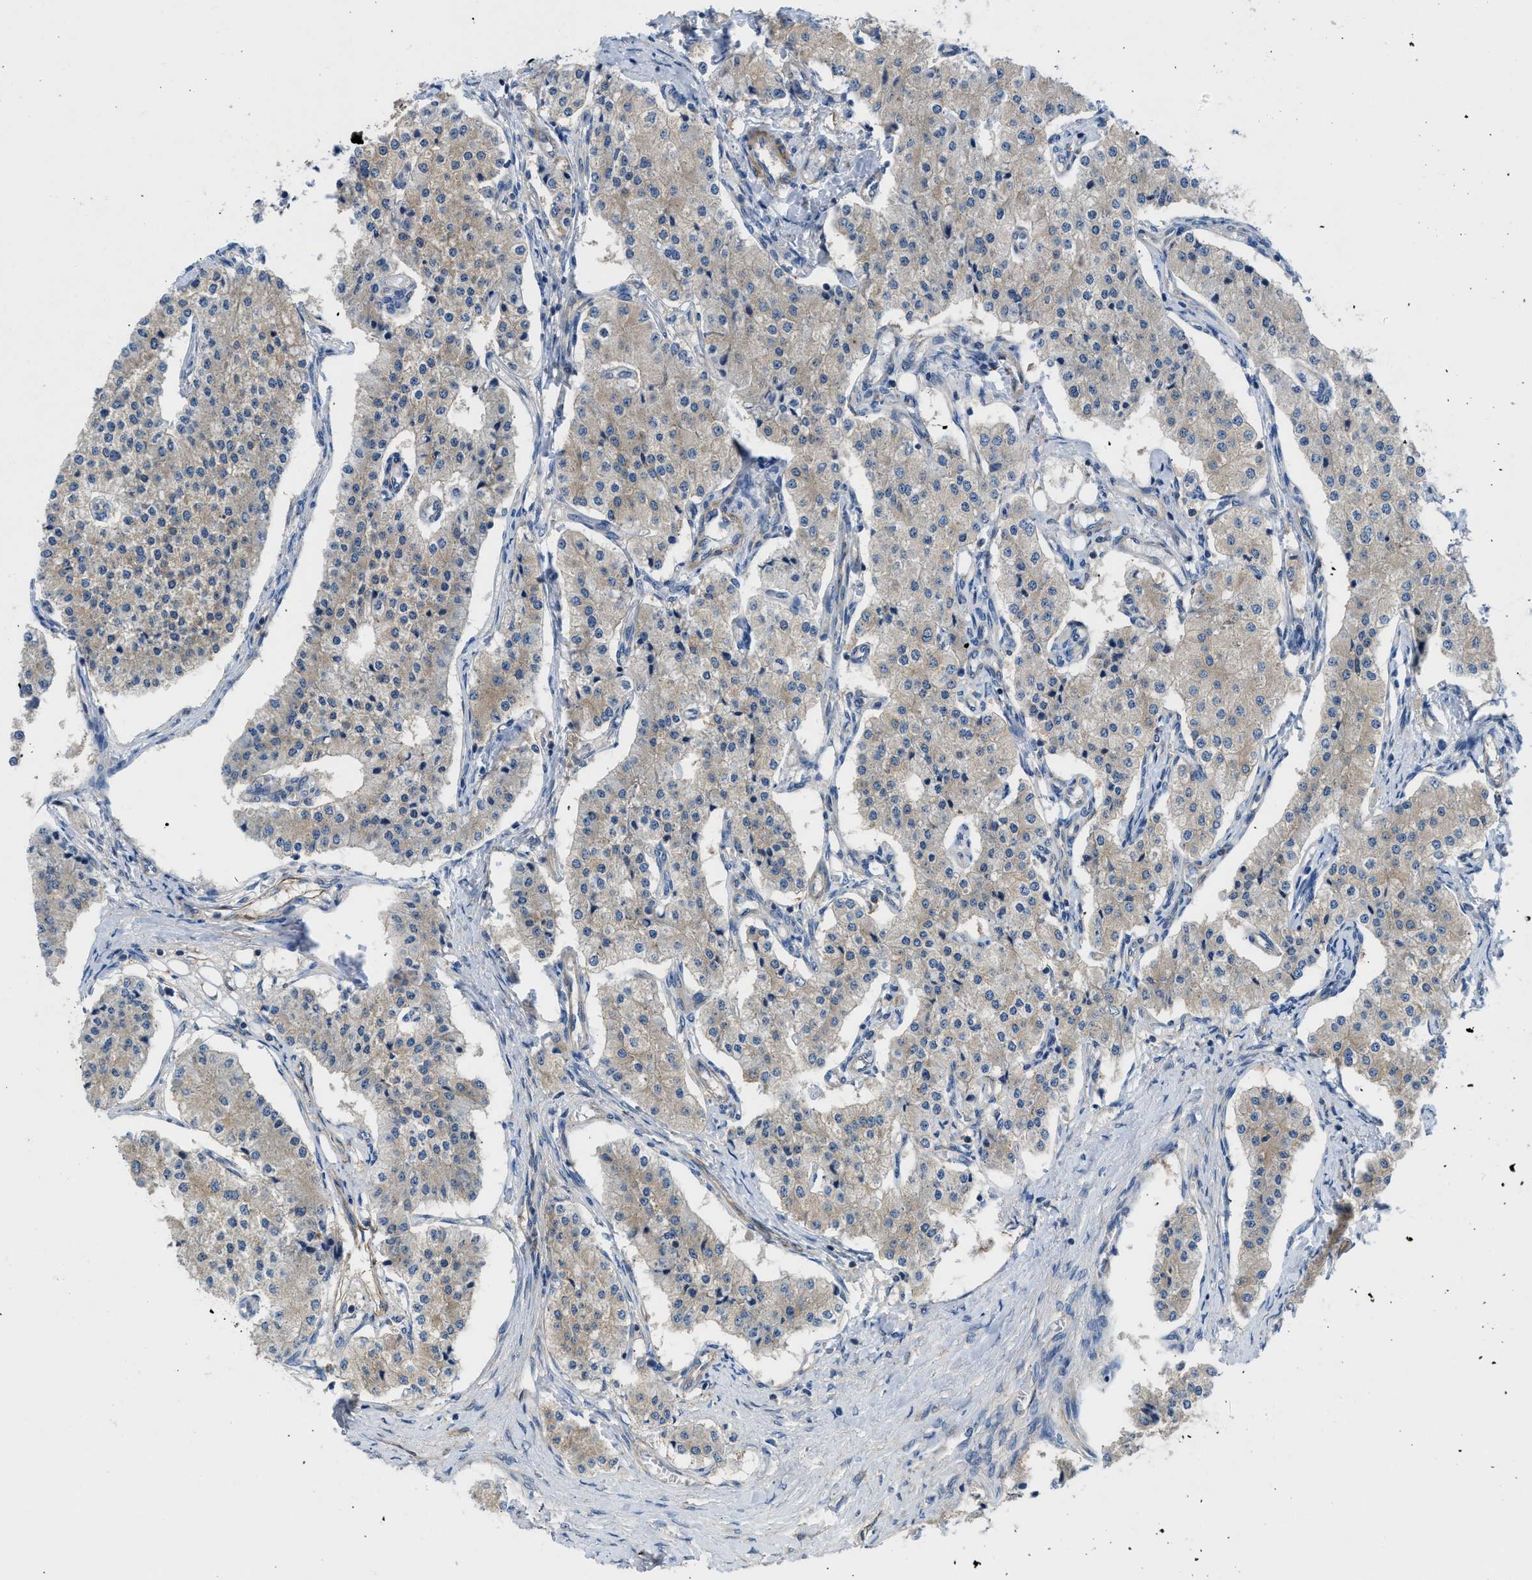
{"staining": {"intensity": "moderate", "quantity": ">75%", "location": "cytoplasmic/membranous"}, "tissue": "carcinoid", "cell_type": "Tumor cells", "image_type": "cancer", "snomed": [{"axis": "morphology", "description": "Carcinoid, malignant, NOS"}, {"axis": "topography", "description": "Colon"}], "caption": "Immunohistochemical staining of carcinoid demonstrates medium levels of moderate cytoplasmic/membranous protein staining in about >75% of tumor cells.", "gene": "CHKB", "patient": {"sex": "female", "age": 52}}